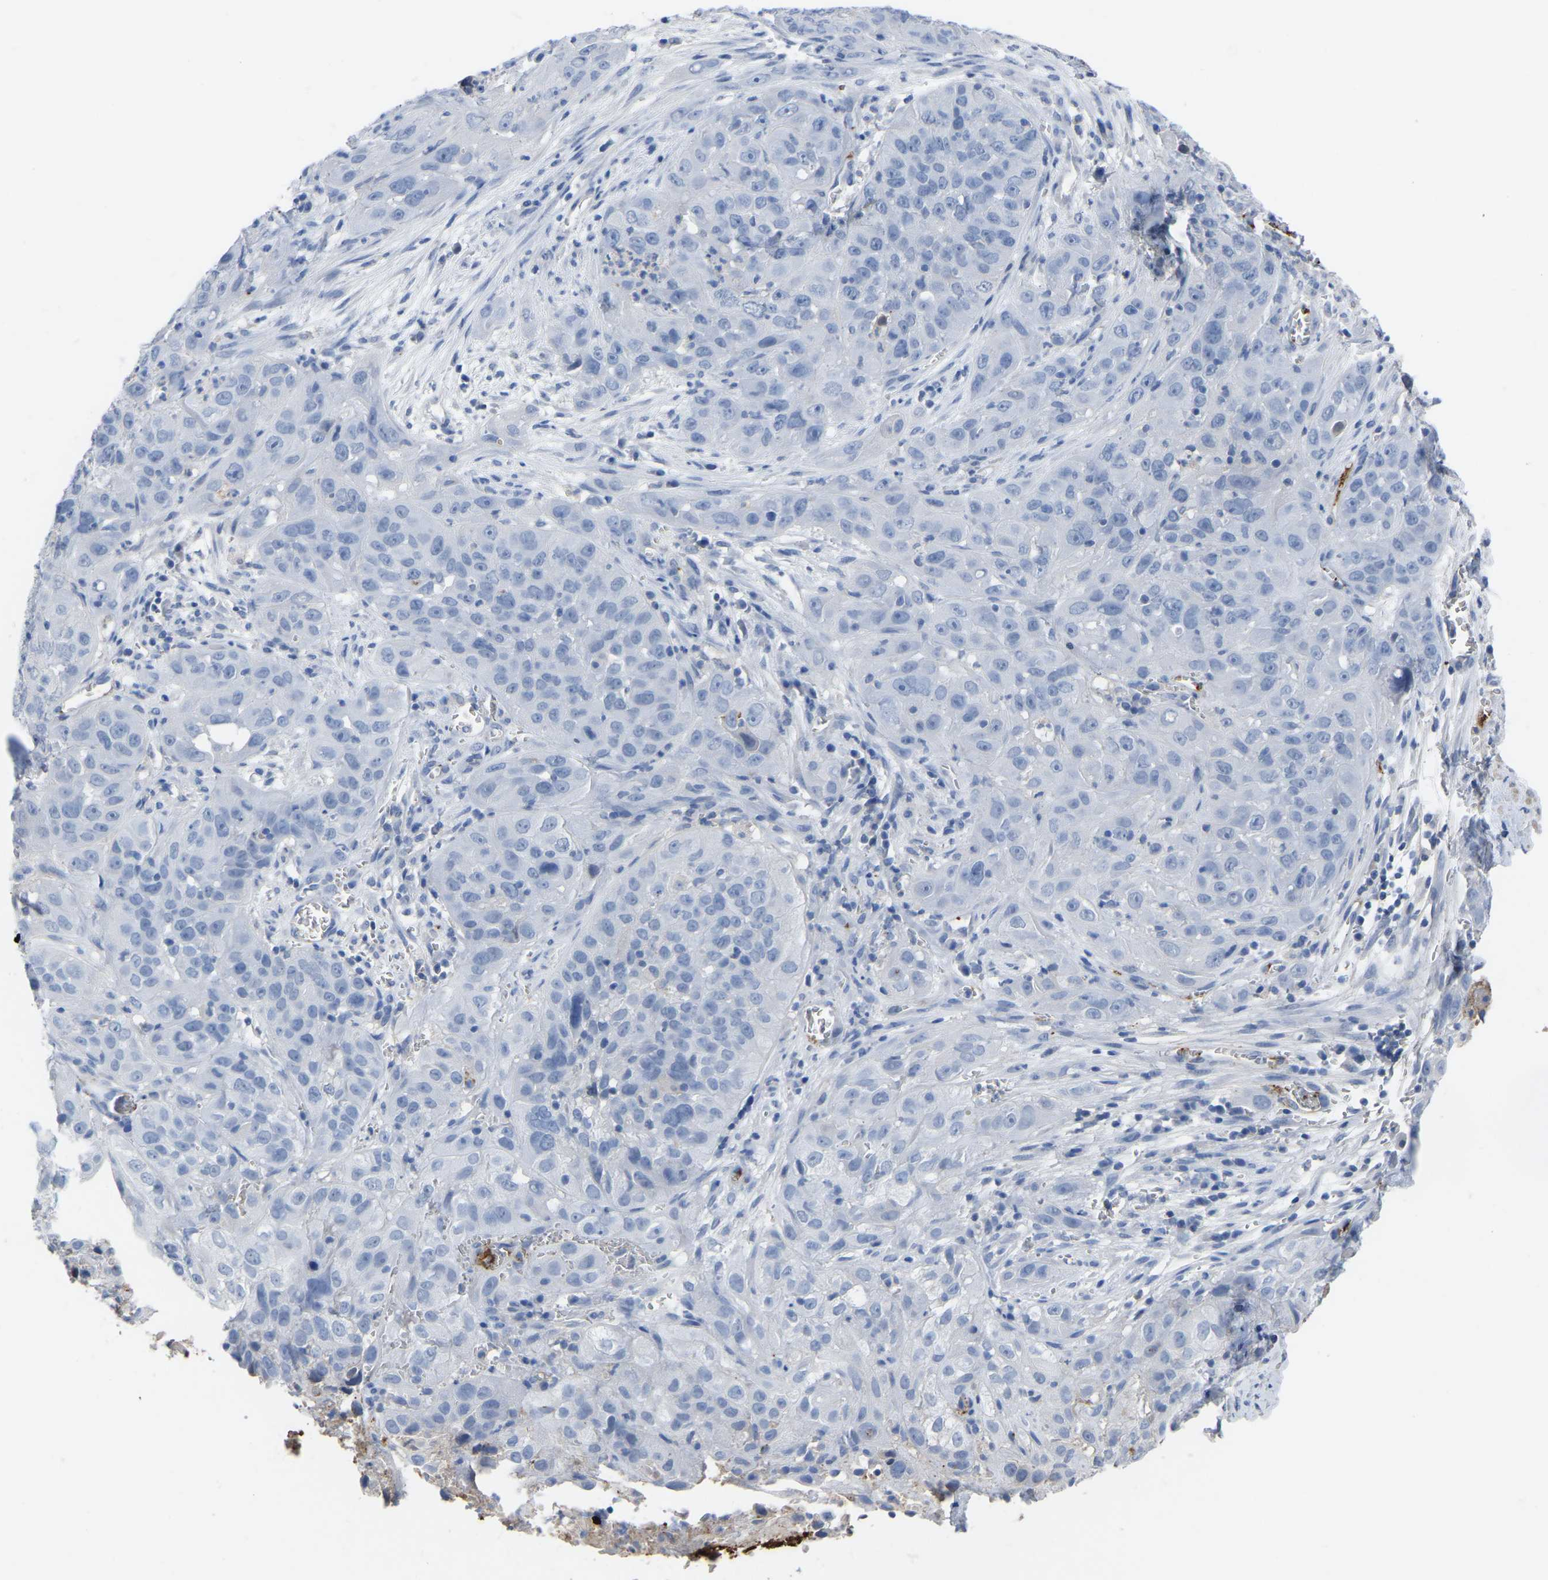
{"staining": {"intensity": "negative", "quantity": "none", "location": "none"}, "tissue": "cervical cancer", "cell_type": "Tumor cells", "image_type": "cancer", "snomed": [{"axis": "morphology", "description": "Squamous cell carcinoma, NOS"}, {"axis": "topography", "description": "Cervix"}], "caption": "Tumor cells show no significant protein expression in cervical squamous cell carcinoma.", "gene": "ZNF449", "patient": {"sex": "female", "age": 32}}